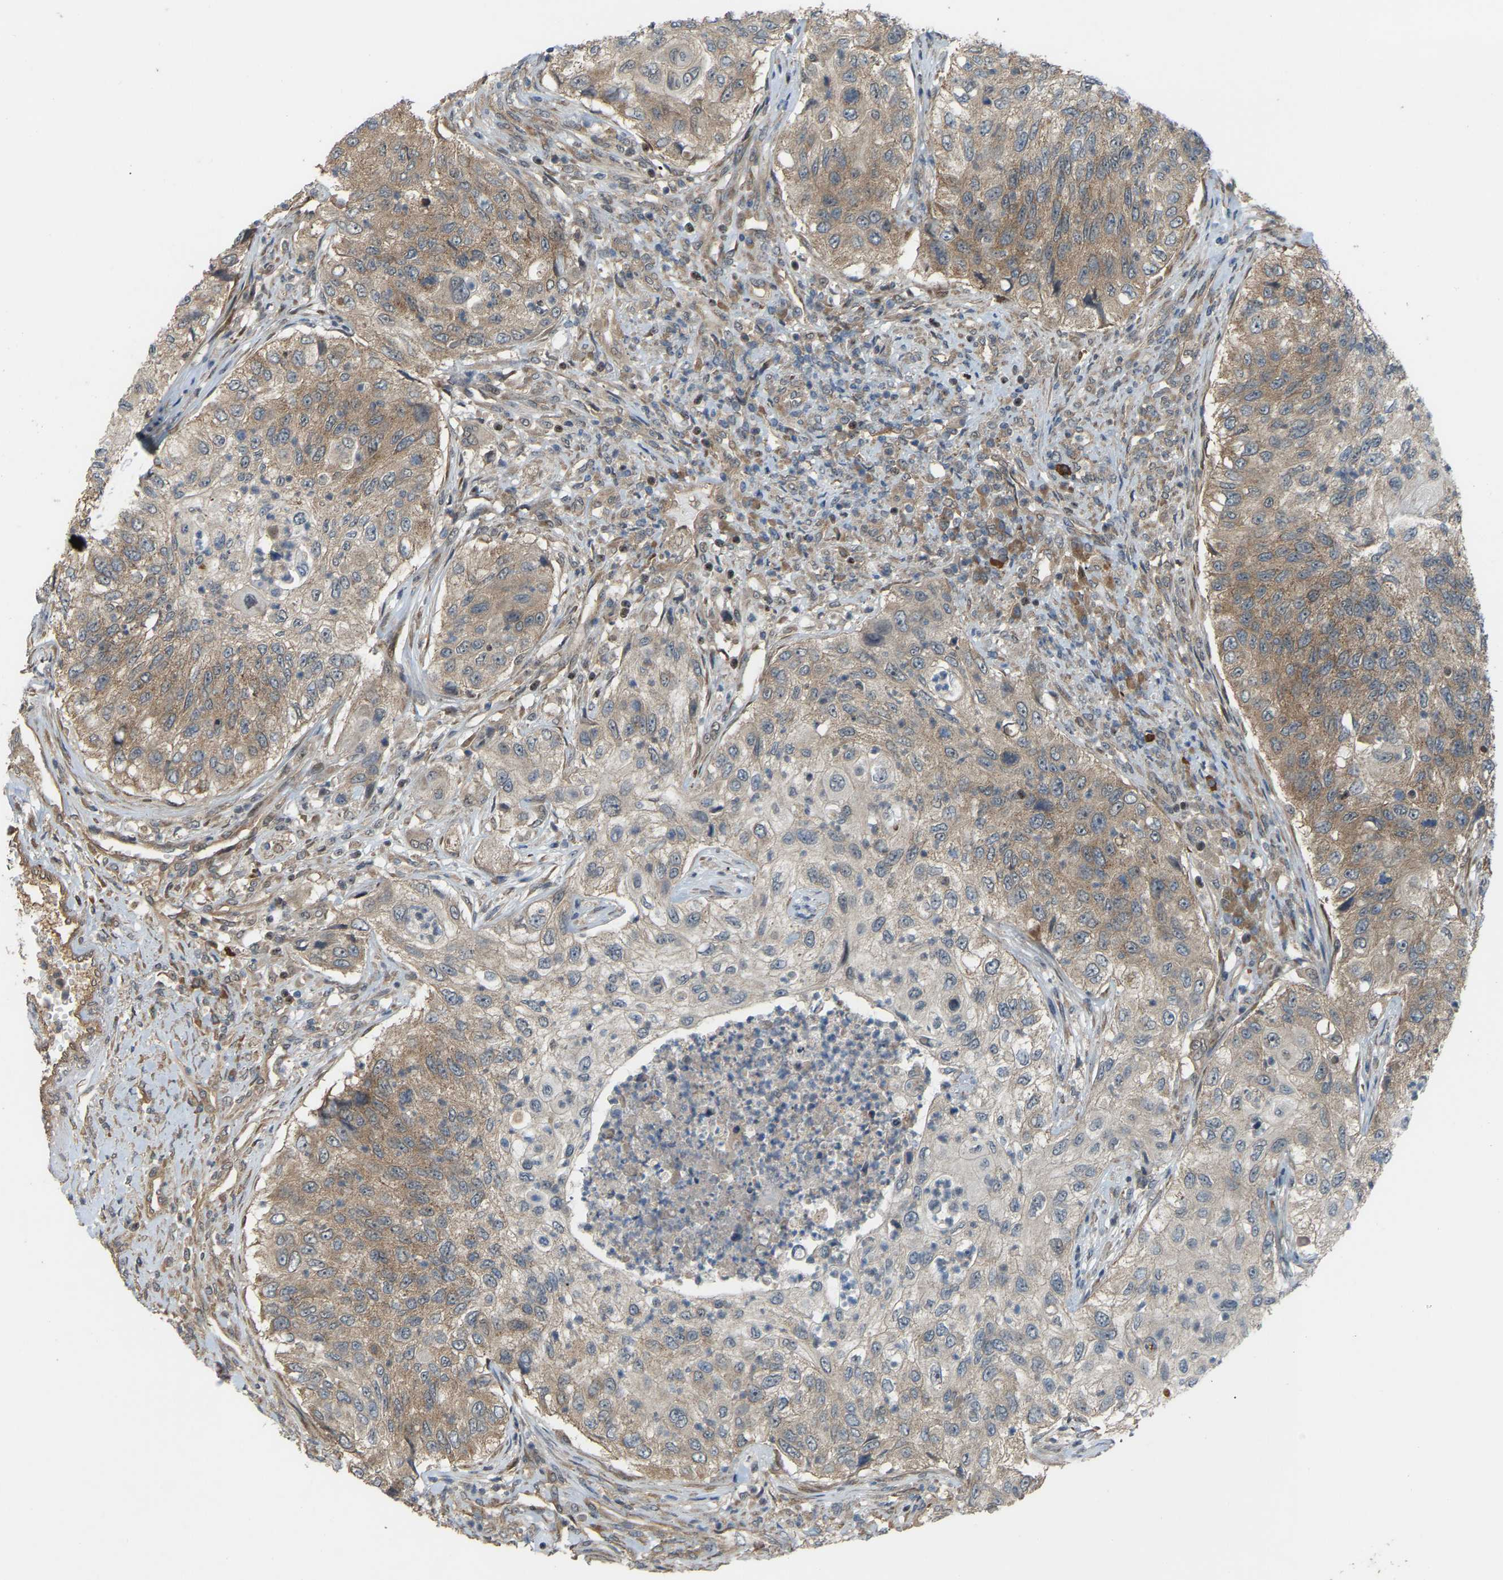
{"staining": {"intensity": "weak", "quantity": ">75%", "location": "cytoplasmic/membranous"}, "tissue": "urothelial cancer", "cell_type": "Tumor cells", "image_type": "cancer", "snomed": [{"axis": "morphology", "description": "Urothelial carcinoma, High grade"}, {"axis": "topography", "description": "Urinary bladder"}], "caption": "Tumor cells exhibit low levels of weak cytoplasmic/membranous expression in approximately >75% of cells in human urothelial cancer. The staining is performed using DAB brown chromogen to label protein expression. The nuclei are counter-stained blue using hematoxylin.", "gene": "CROT", "patient": {"sex": "female", "age": 60}}